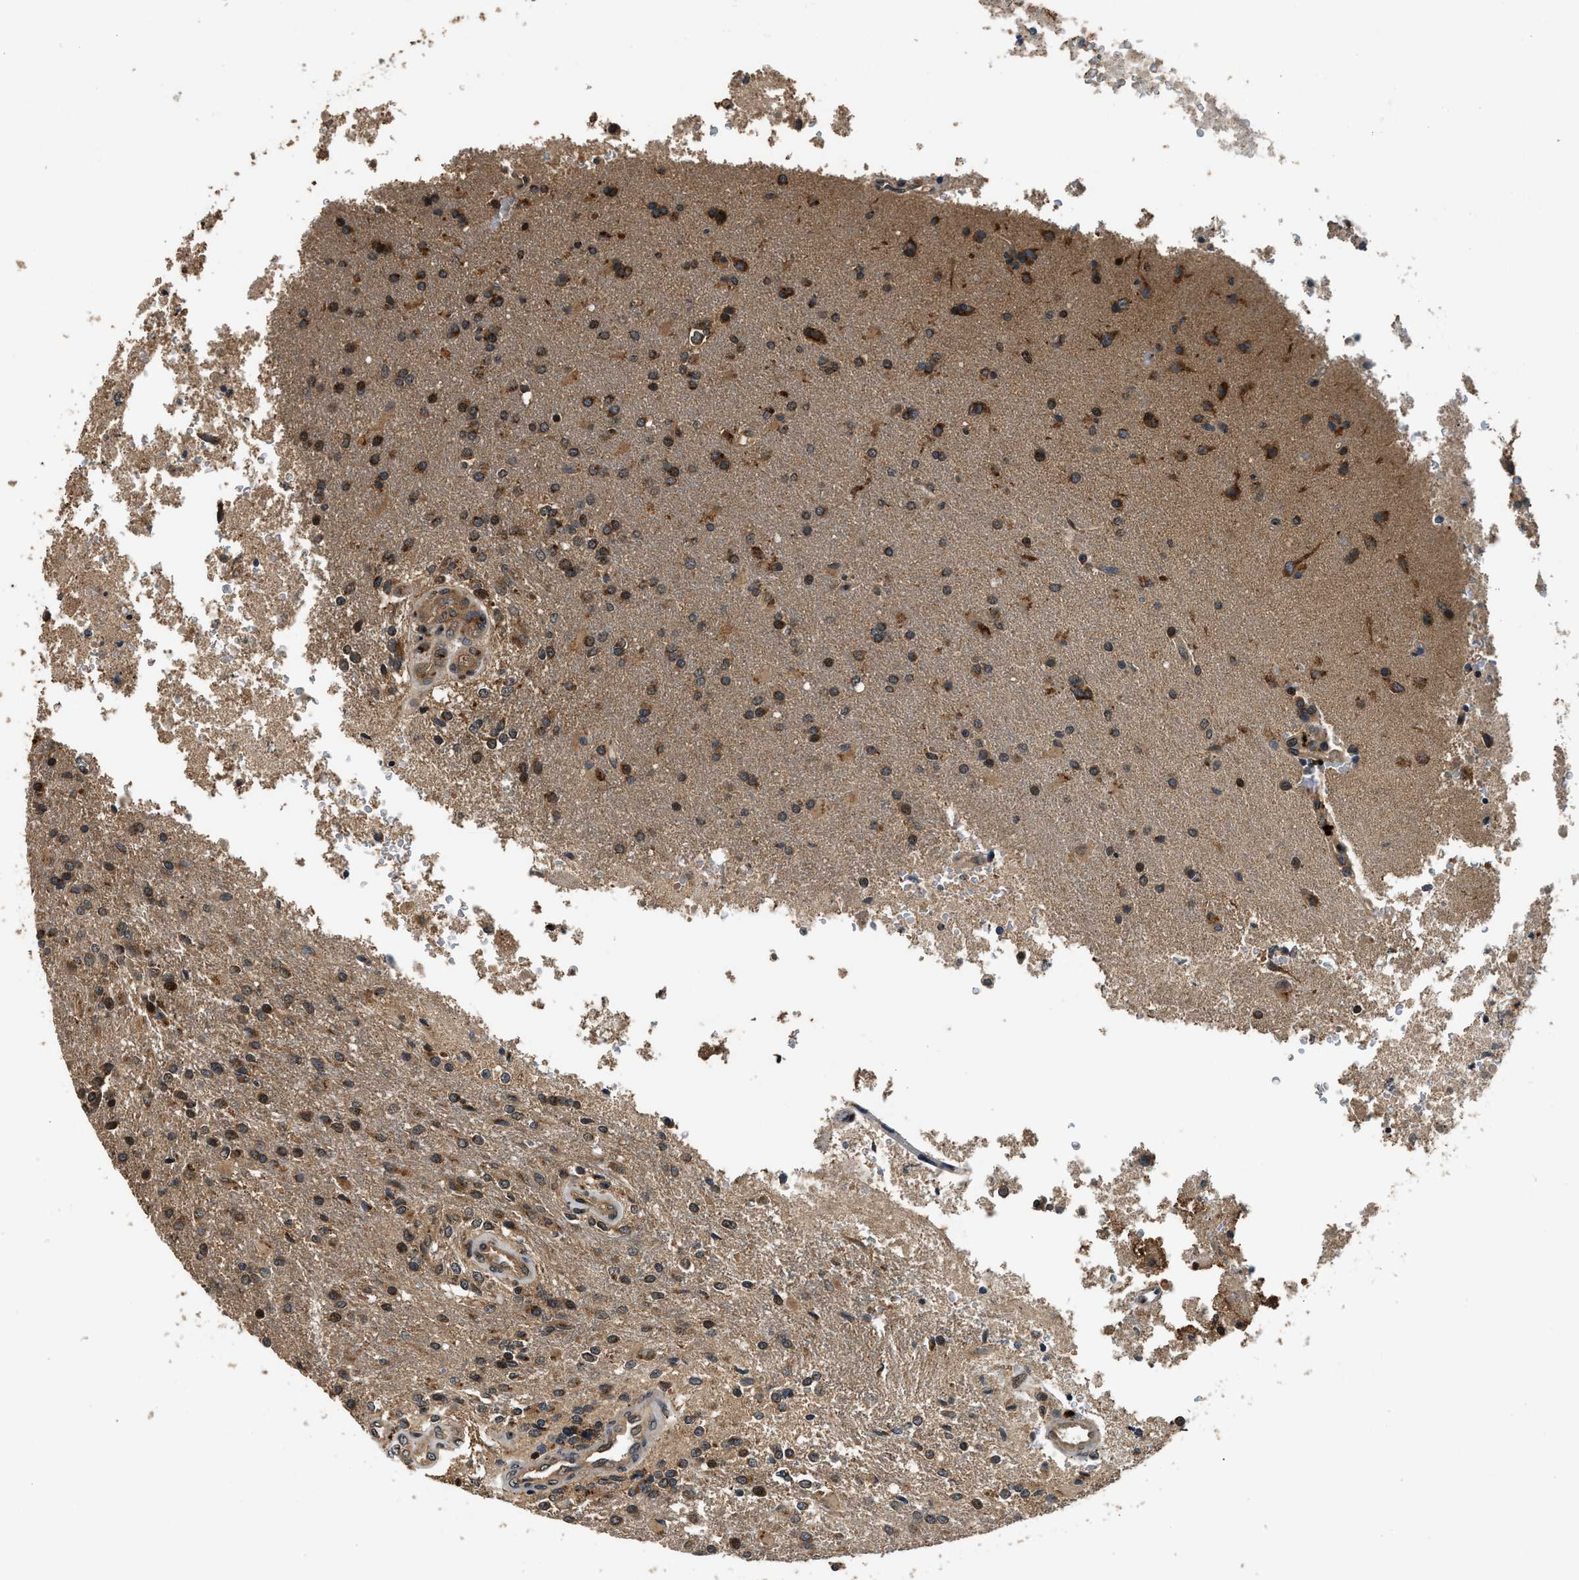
{"staining": {"intensity": "moderate", "quantity": ">75%", "location": "cytoplasmic/membranous"}, "tissue": "glioma", "cell_type": "Tumor cells", "image_type": "cancer", "snomed": [{"axis": "morphology", "description": "Normal tissue, NOS"}, {"axis": "morphology", "description": "Glioma, malignant, High grade"}, {"axis": "topography", "description": "Cerebral cortex"}], "caption": "Glioma stained with a protein marker reveals moderate staining in tumor cells.", "gene": "RPS6KB1", "patient": {"sex": "male", "age": 77}}